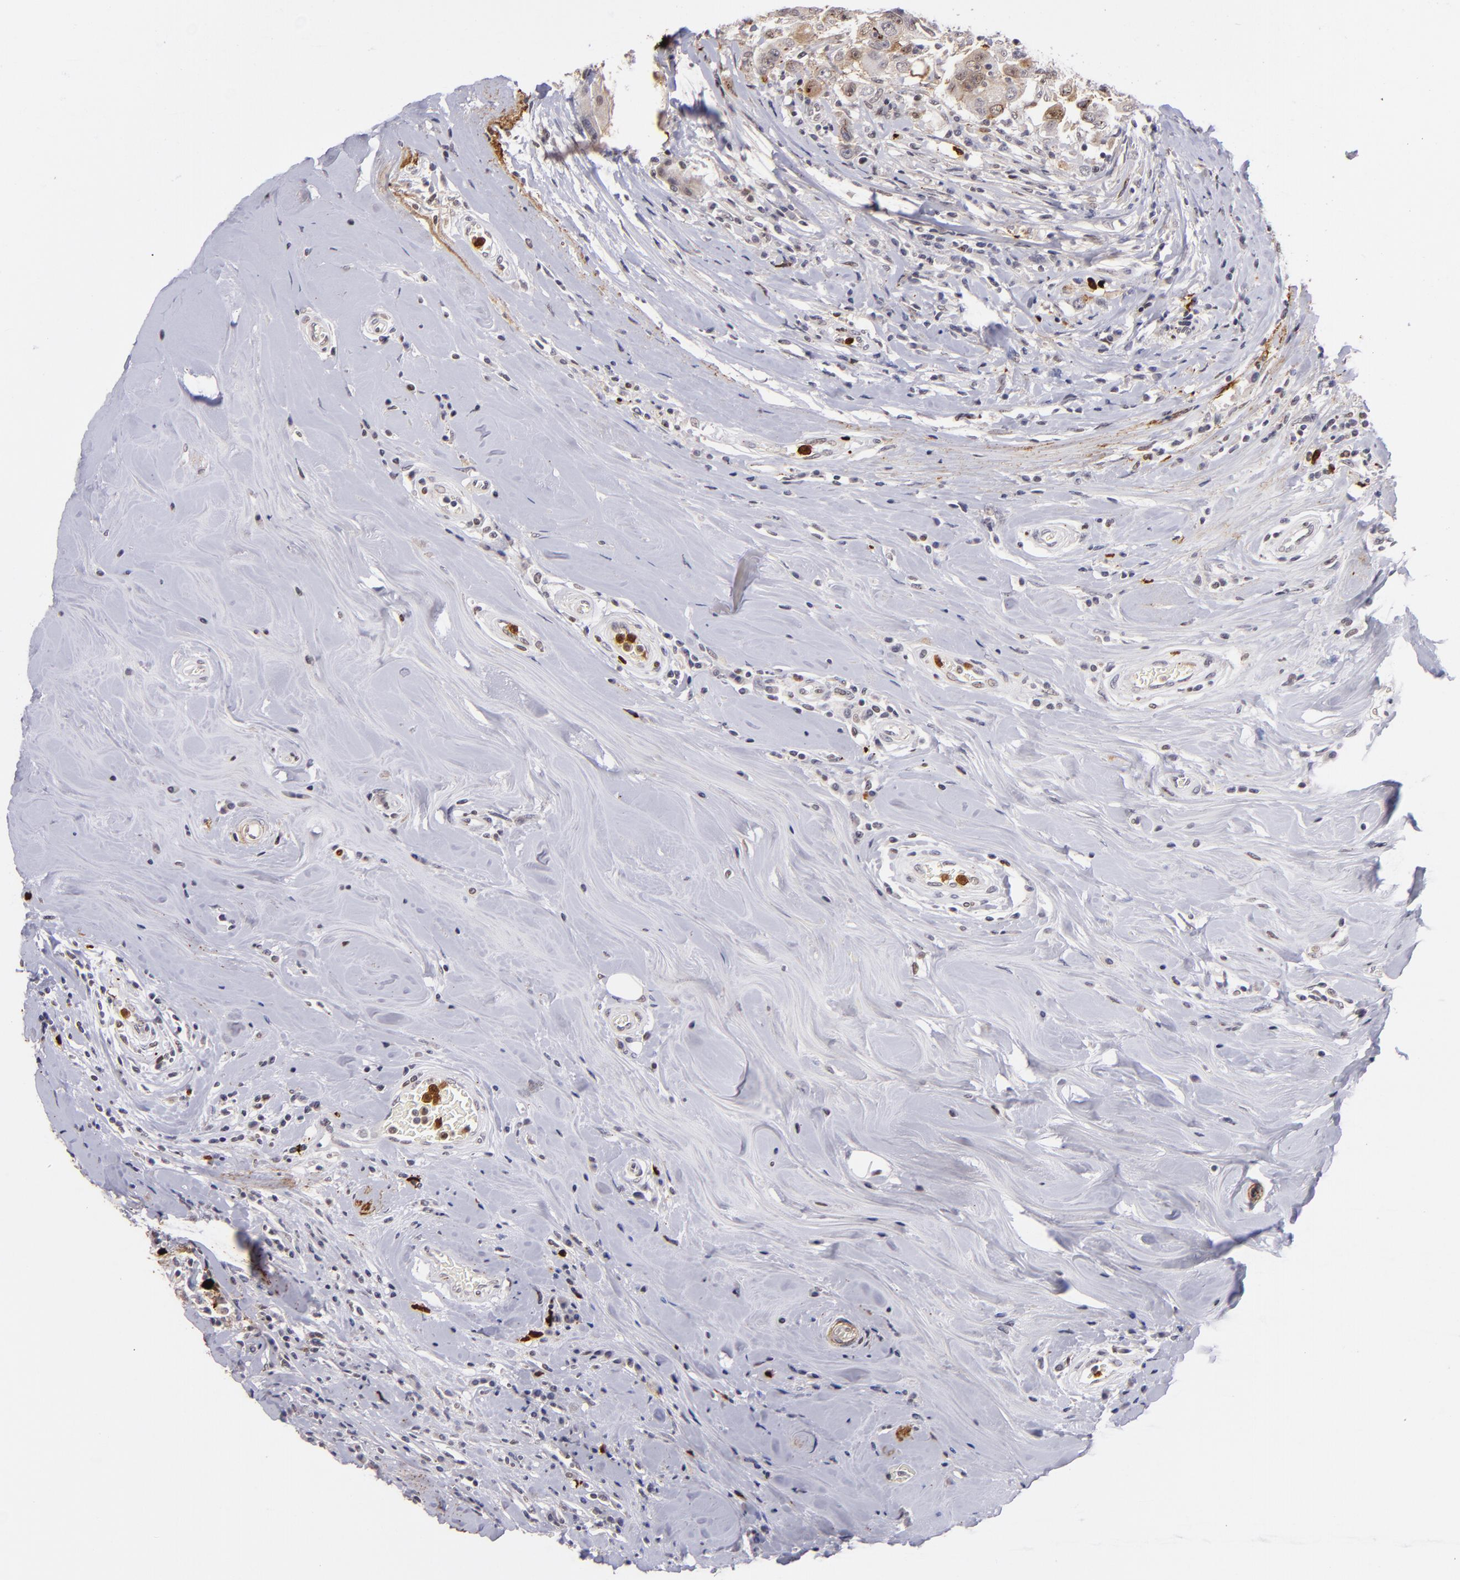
{"staining": {"intensity": "moderate", "quantity": "25%-75%", "location": "cytoplasmic/membranous,nuclear"}, "tissue": "breast cancer", "cell_type": "Tumor cells", "image_type": "cancer", "snomed": [{"axis": "morphology", "description": "Duct carcinoma"}, {"axis": "topography", "description": "Breast"}], "caption": "High-power microscopy captured an IHC micrograph of breast infiltrating ductal carcinoma, revealing moderate cytoplasmic/membranous and nuclear positivity in about 25%-75% of tumor cells.", "gene": "RXRG", "patient": {"sex": "female", "age": 27}}